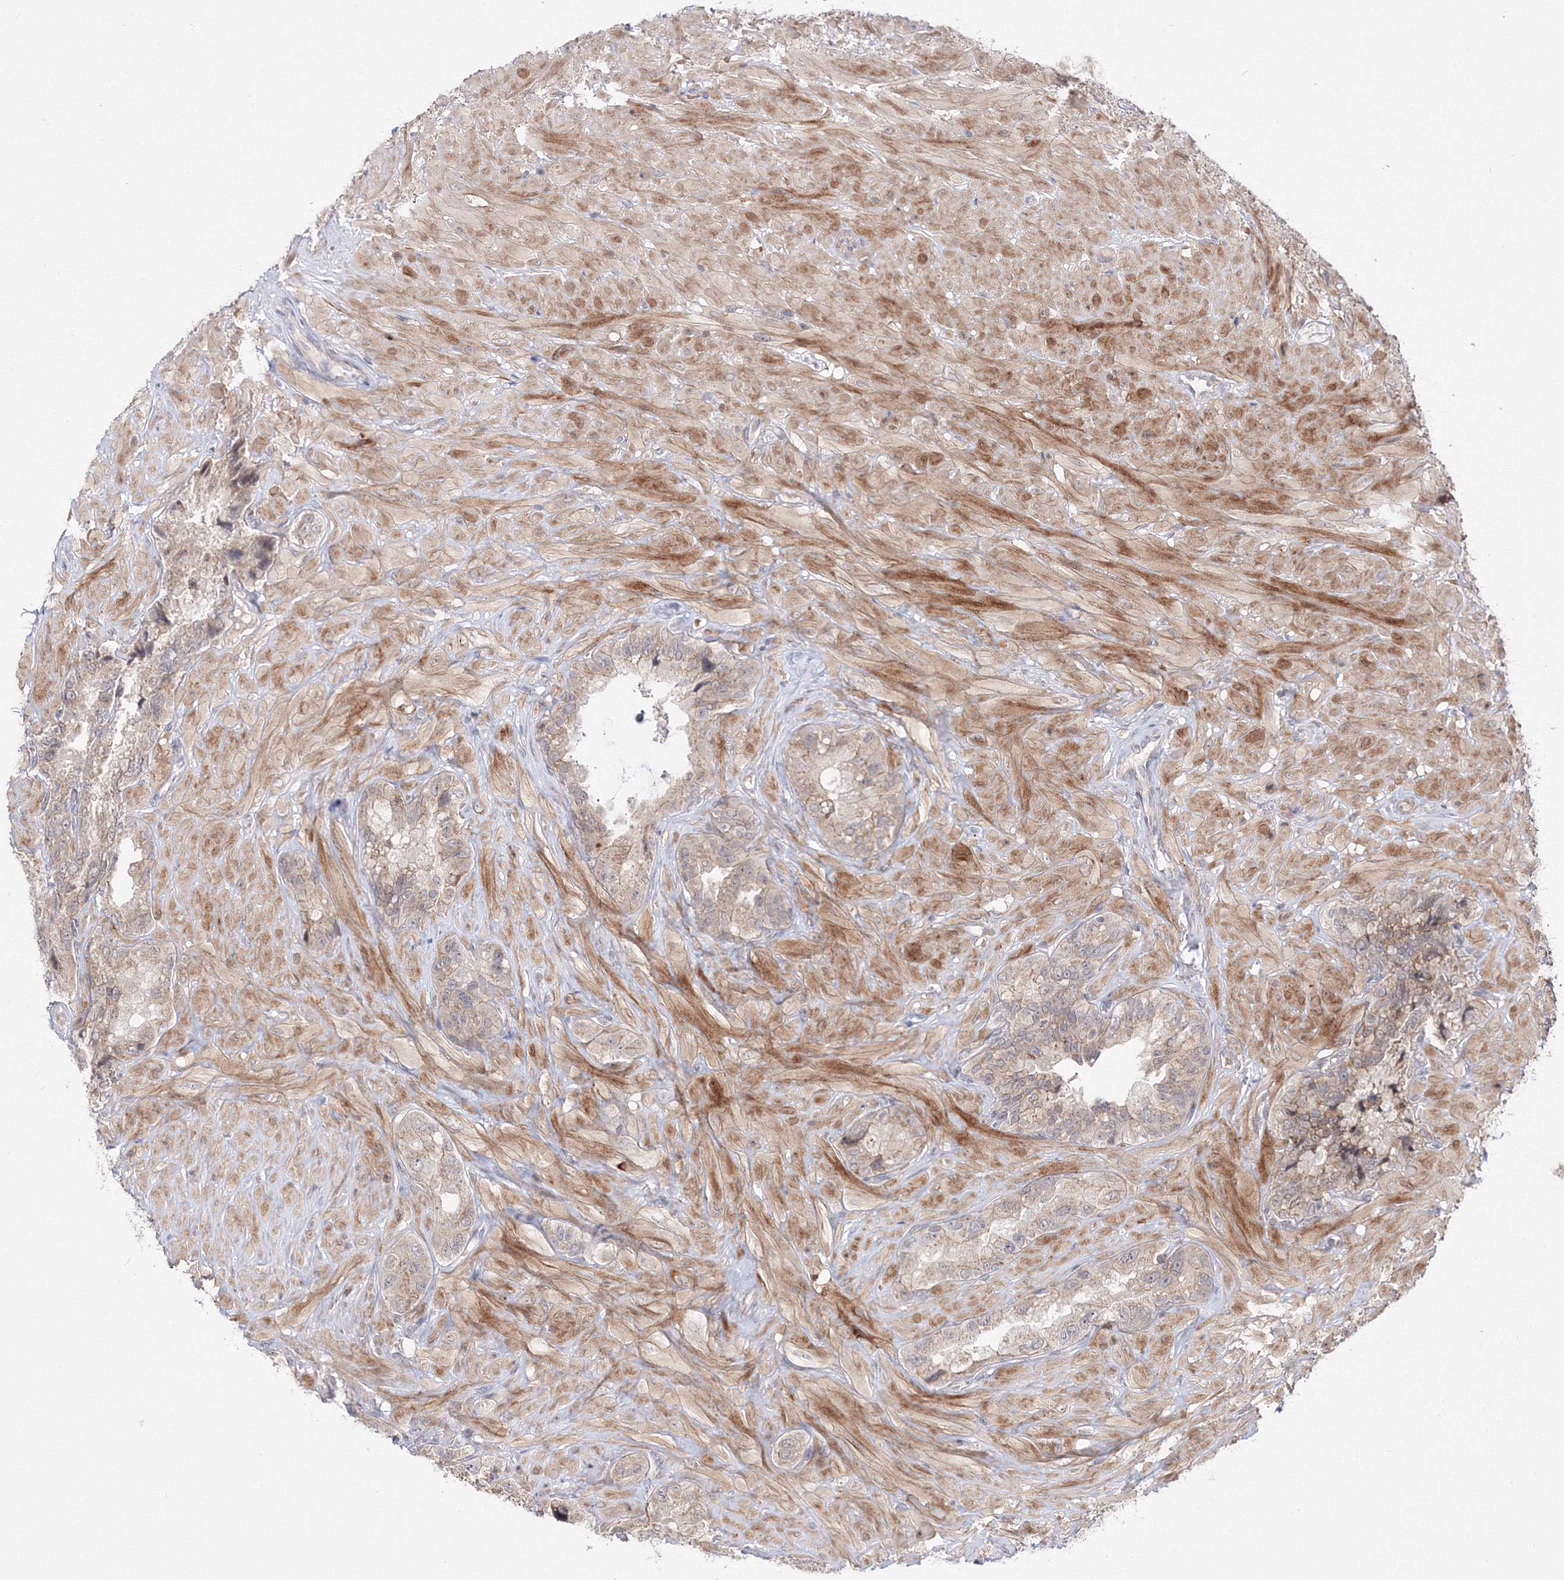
{"staining": {"intensity": "weak", "quantity": "25%-75%", "location": "cytoplasmic/membranous"}, "tissue": "seminal vesicle", "cell_type": "Glandular cells", "image_type": "normal", "snomed": [{"axis": "morphology", "description": "Normal tissue, NOS"}, {"axis": "topography", "description": "Seminal veicle"}, {"axis": "topography", "description": "Peripheral nerve tissue"}], "caption": "Protein expression analysis of benign seminal vesicle demonstrates weak cytoplasmic/membranous positivity in approximately 25%-75% of glandular cells.", "gene": "C11orf52", "patient": {"sex": "male", "age": 67}}